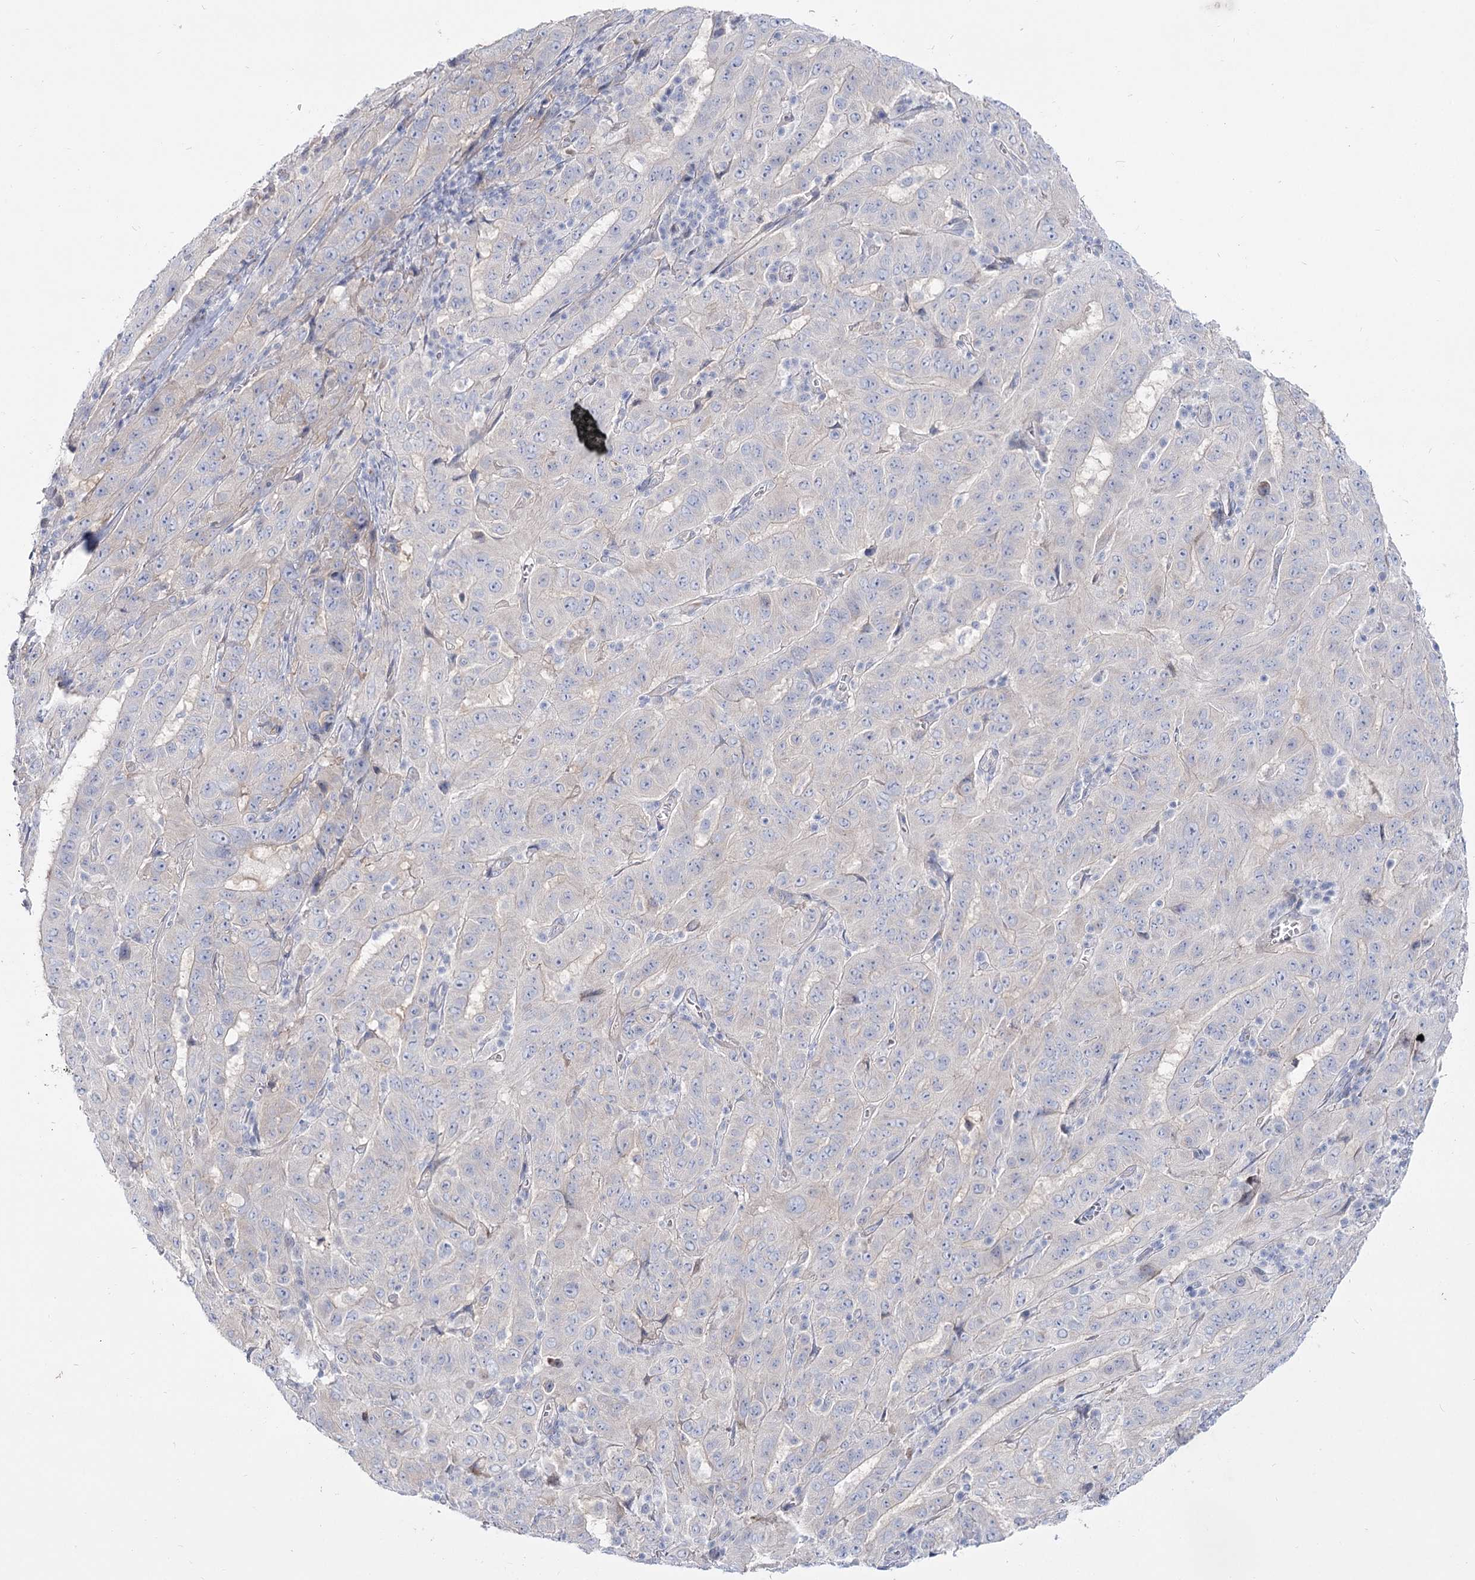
{"staining": {"intensity": "negative", "quantity": "none", "location": "none"}, "tissue": "pancreatic cancer", "cell_type": "Tumor cells", "image_type": "cancer", "snomed": [{"axis": "morphology", "description": "Adenocarcinoma, NOS"}, {"axis": "topography", "description": "Pancreas"}], "caption": "This is an IHC histopathology image of human pancreatic cancer (adenocarcinoma). There is no staining in tumor cells.", "gene": "SUOX", "patient": {"sex": "male", "age": 63}}